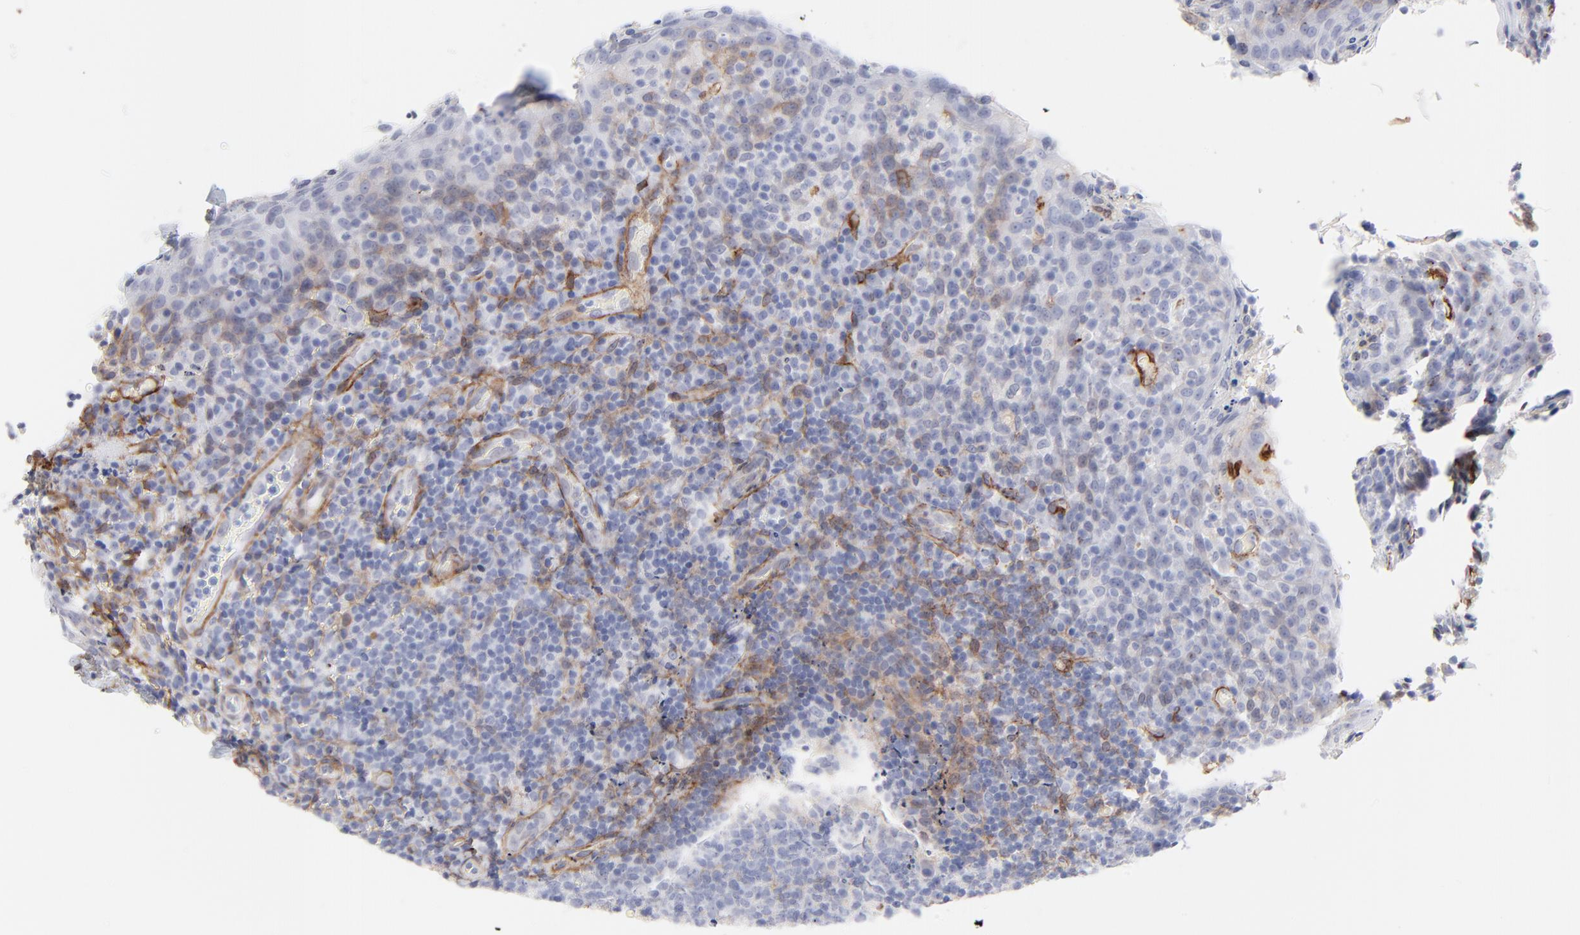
{"staining": {"intensity": "weak", "quantity": "<25%", "location": "cytoplasmic/membranous"}, "tissue": "tonsil", "cell_type": "Non-germinal center cells", "image_type": "normal", "snomed": [{"axis": "morphology", "description": "Normal tissue, NOS"}, {"axis": "topography", "description": "Tonsil"}], "caption": "High power microscopy micrograph of an immunohistochemistry (IHC) photomicrograph of benign tonsil, revealing no significant staining in non-germinal center cells.", "gene": "PDGFRB", "patient": {"sex": "male", "age": 17}}